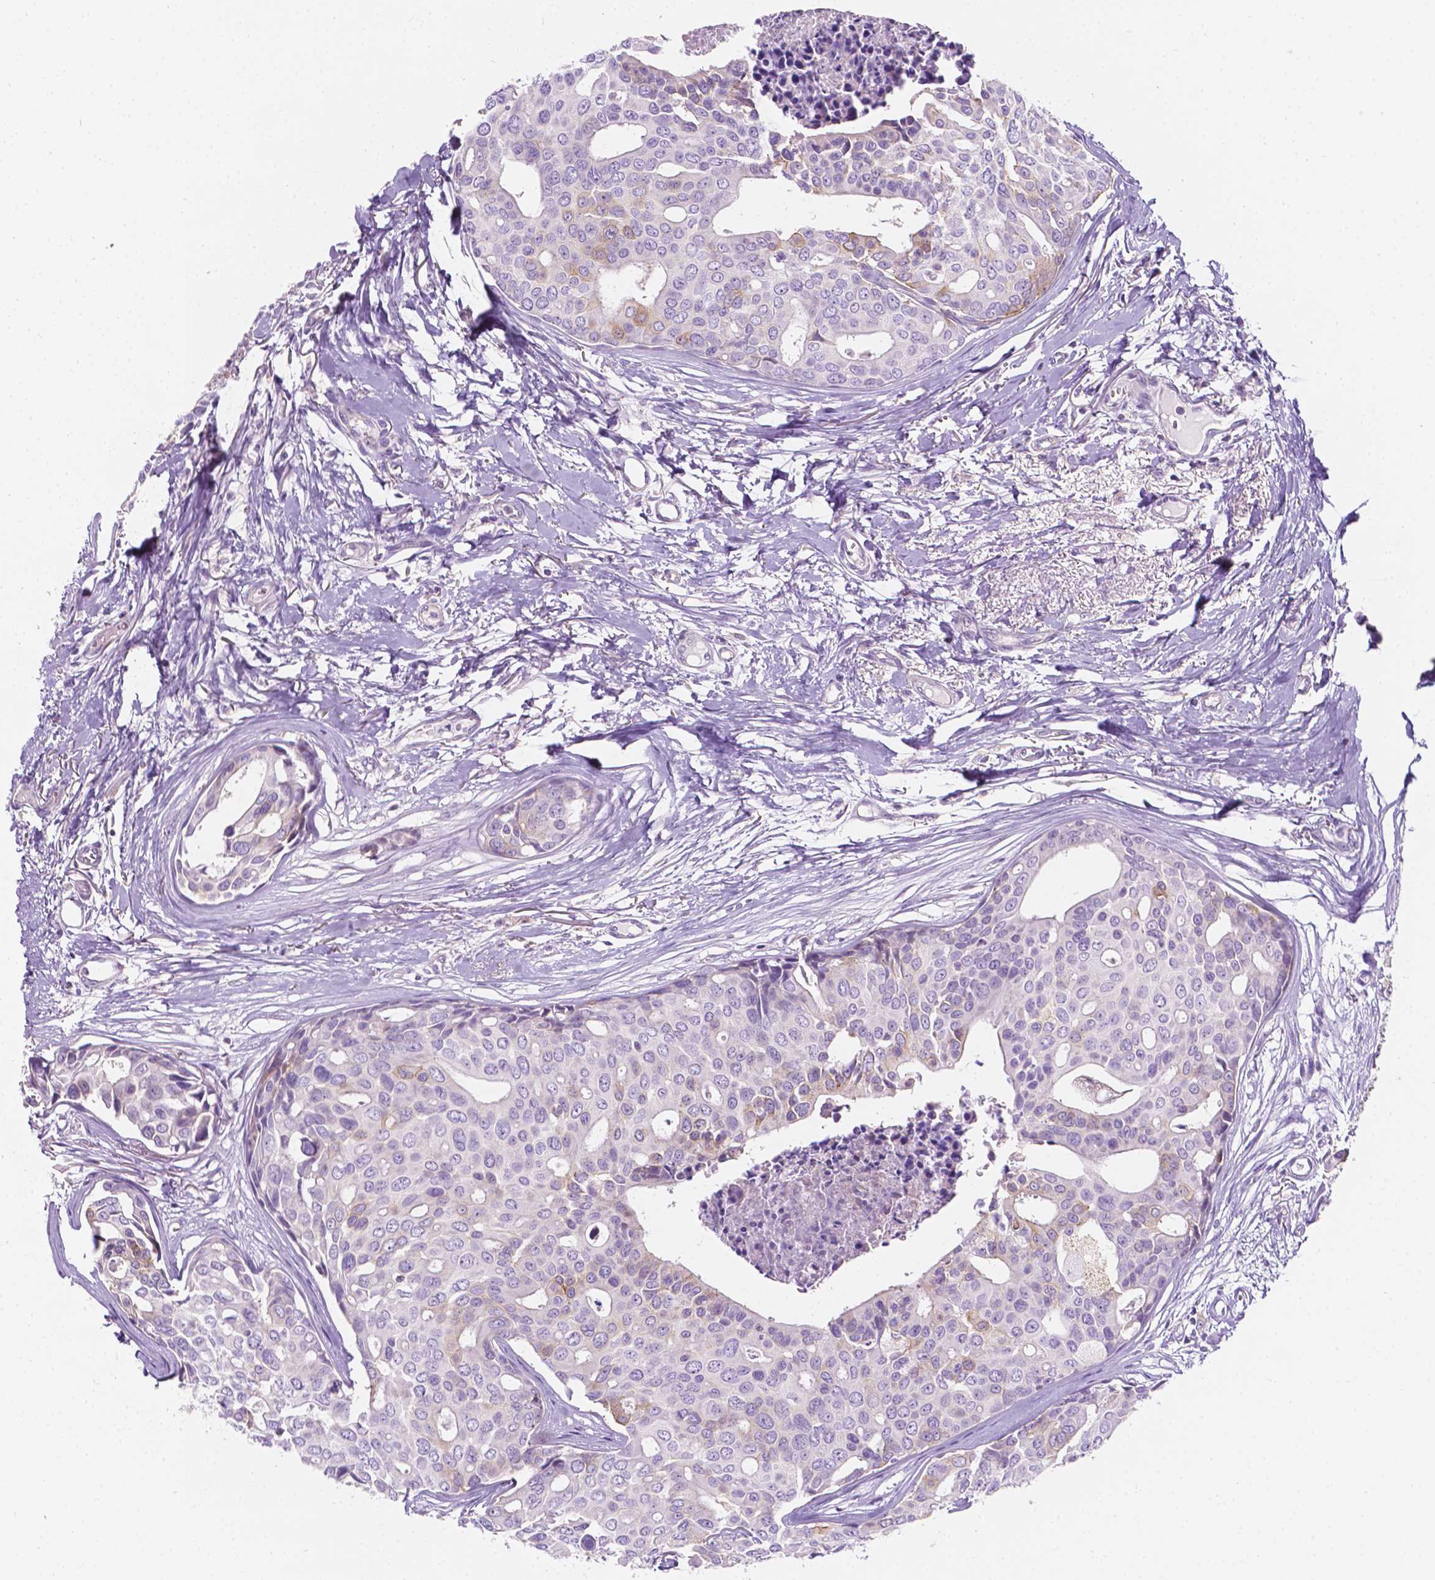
{"staining": {"intensity": "moderate", "quantity": "<25%", "location": "cytoplasmic/membranous"}, "tissue": "breast cancer", "cell_type": "Tumor cells", "image_type": "cancer", "snomed": [{"axis": "morphology", "description": "Duct carcinoma"}, {"axis": "topography", "description": "Breast"}], "caption": "IHC photomicrograph of neoplastic tissue: human breast infiltrating ductal carcinoma stained using IHC exhibits low levels of moderate protein expression localized specifically in the cytoplasmic/membranous of tumor cells, appearing as a cytoplasmic/membranous brown color.", "gene": "NOS1AP", "patient": {"sex": "female", "age": 54}}